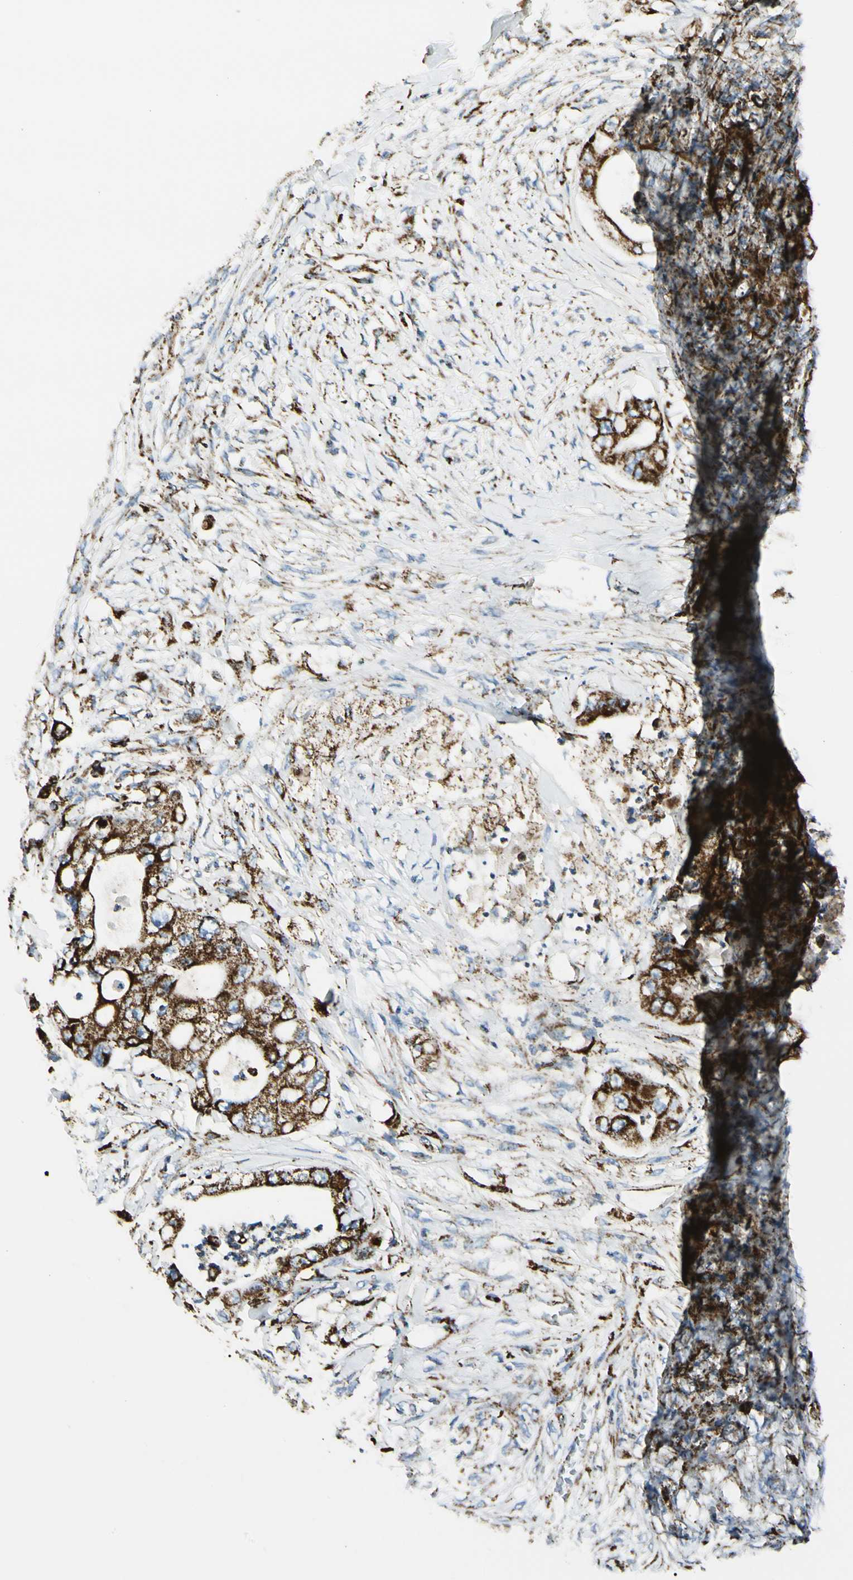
{"staining": {"intensity": "strong", "quantity": ">75%", "location": "cytoplasmic/membranous"}, "tissue": "stomach cancer", "cell_type": "Tumor cells", "image_type": "cancer", "snomed": [{"axis": "morphology", "description": "Adenocarcinoma, NOS"}, {"axis": "topography", "description": "Stomach"}], "caption": "About >75% of tumor cells in human stomach adenocarcinoma show strong cytoplasmic/membranous protein staining as visualized by brown immunohistochemical staining.", "gene": "ME2", "patient": {"sex": "female", "age": 73}}